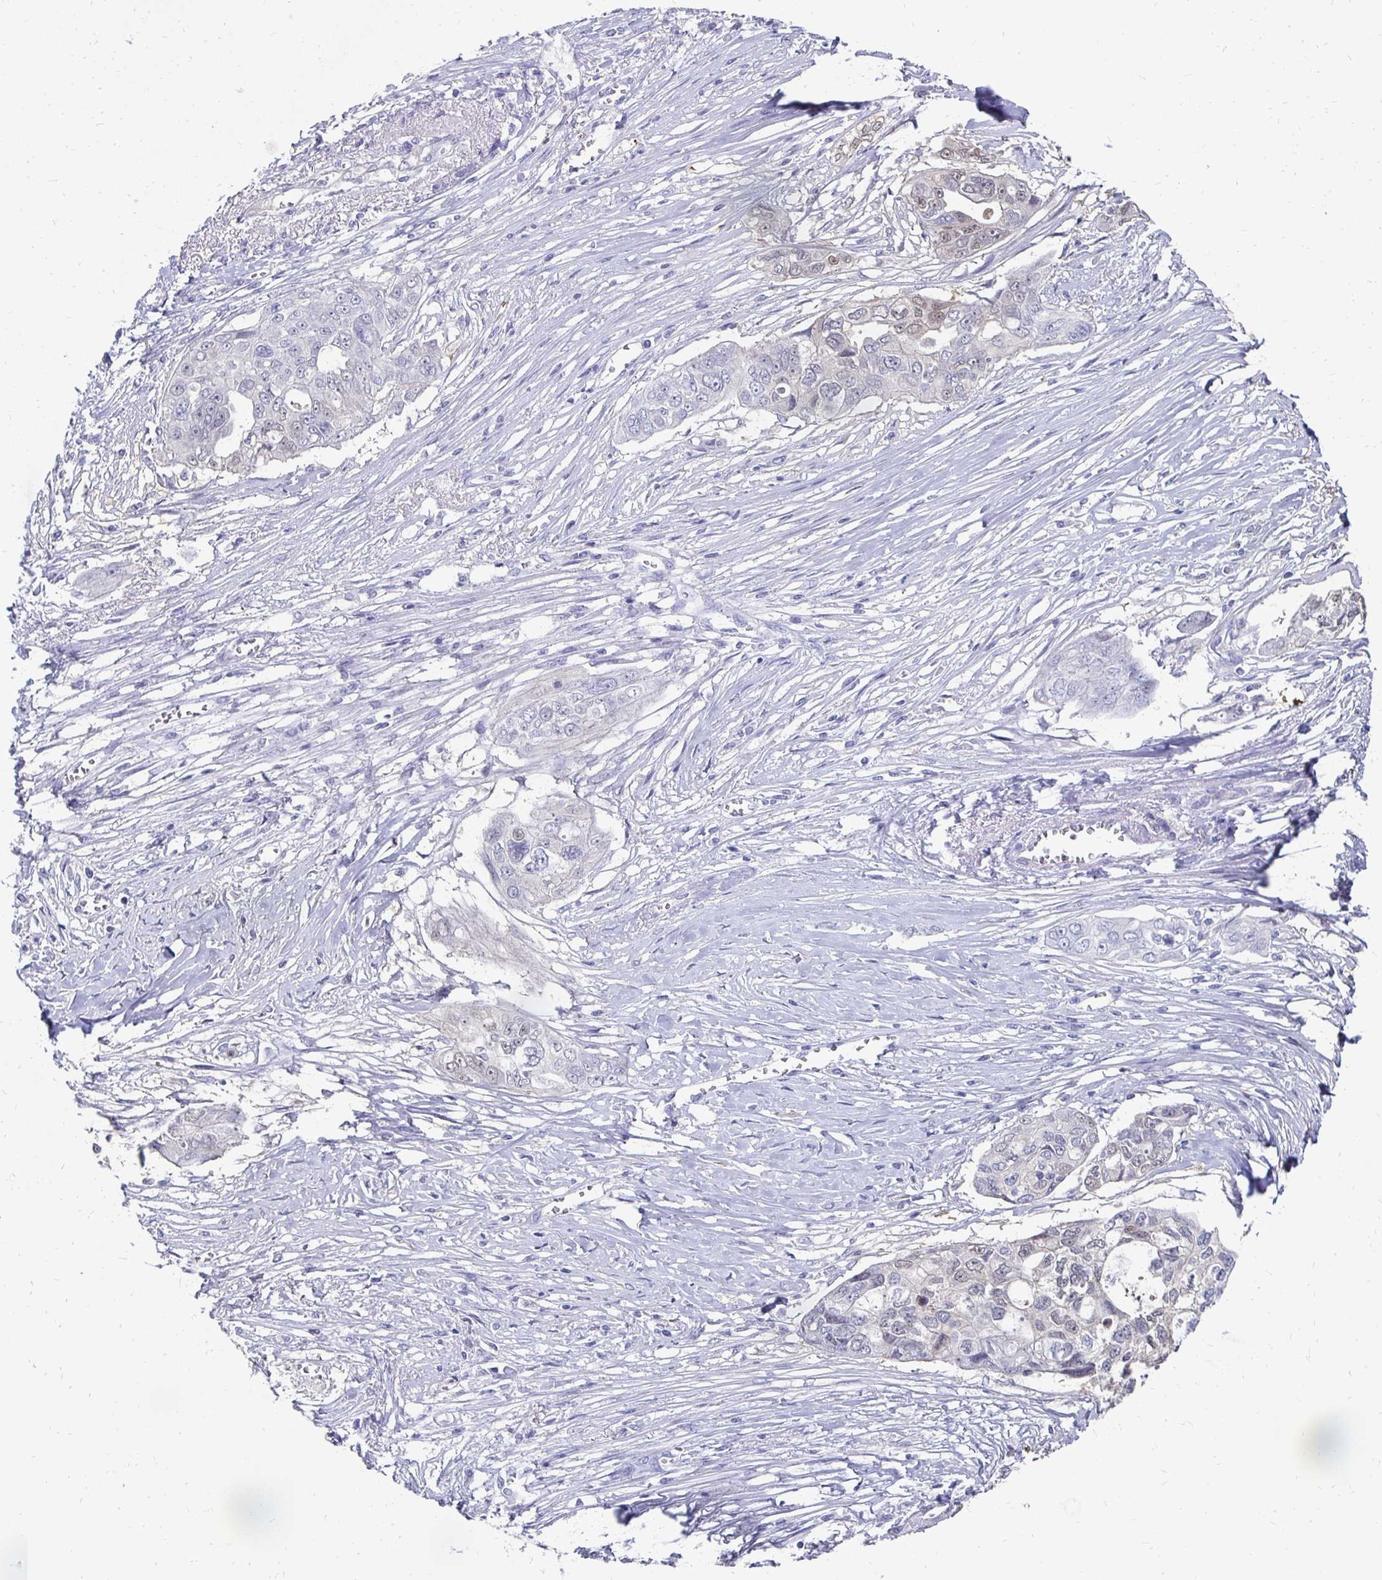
{"staining": {"intensity": "negative", "quantity": "none", "location": "none"}, "tissue": "ovarian cancer", "cell_type": "Tumor cells", "image_type": "cancer", "snomed": [{"axis": "morphology", "description": "Carcinoma, endometroid"}, {"axis": "topography", "description": "Ovary"}], "caption": "This is an immunohistochemistry micrograph of human ovarian cancer (endometroid carcinoma). There is no positivity in tumor cells.", "gene": "SYCP3", "patient": {"sex": "female", "age": 70}}